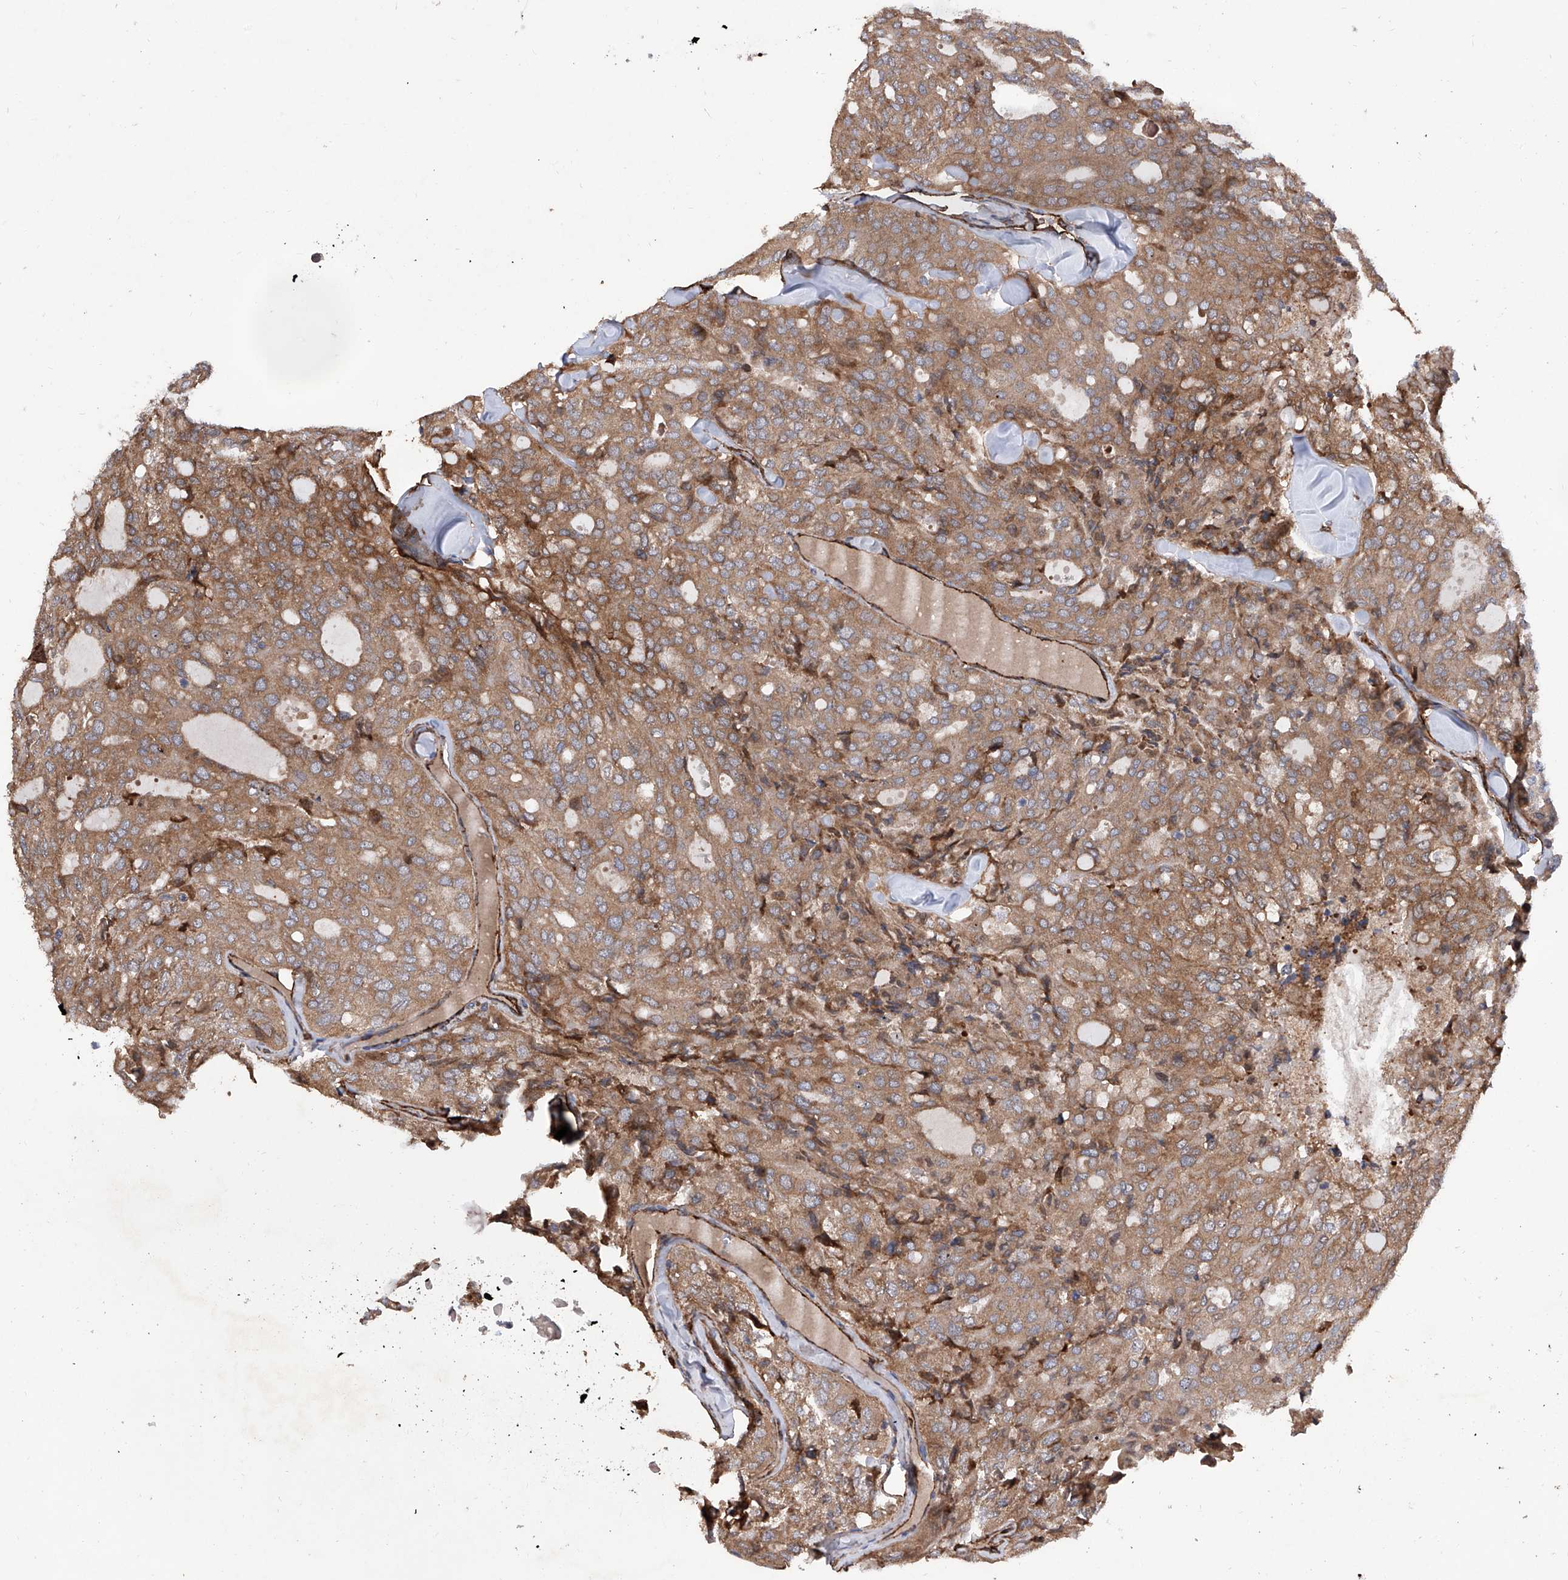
{"staining": {"intensity": "moderate", "quantity": ">75%", "location": "cytoplasmic/membranous"}, "tissue": "thyroid cancer", "cell_type": "Tumor cells", "image_type": "cancer", "snomed": [{"axis": "morphology", "description": "Follicular adenoma carcinoma, NOS"}, {"axis": "topography", "description": "Thyroid gland"}], "caption": "There is medium levels of moderate cytoplasmic/membranous staining in tumor cells of thyroid cancer (follicular adenoma carcinoma), as demonstrated by immunohistochemical staining (brown color).", "gene": "INPP5B", "patient": {"sex": "male", "age": 75}}